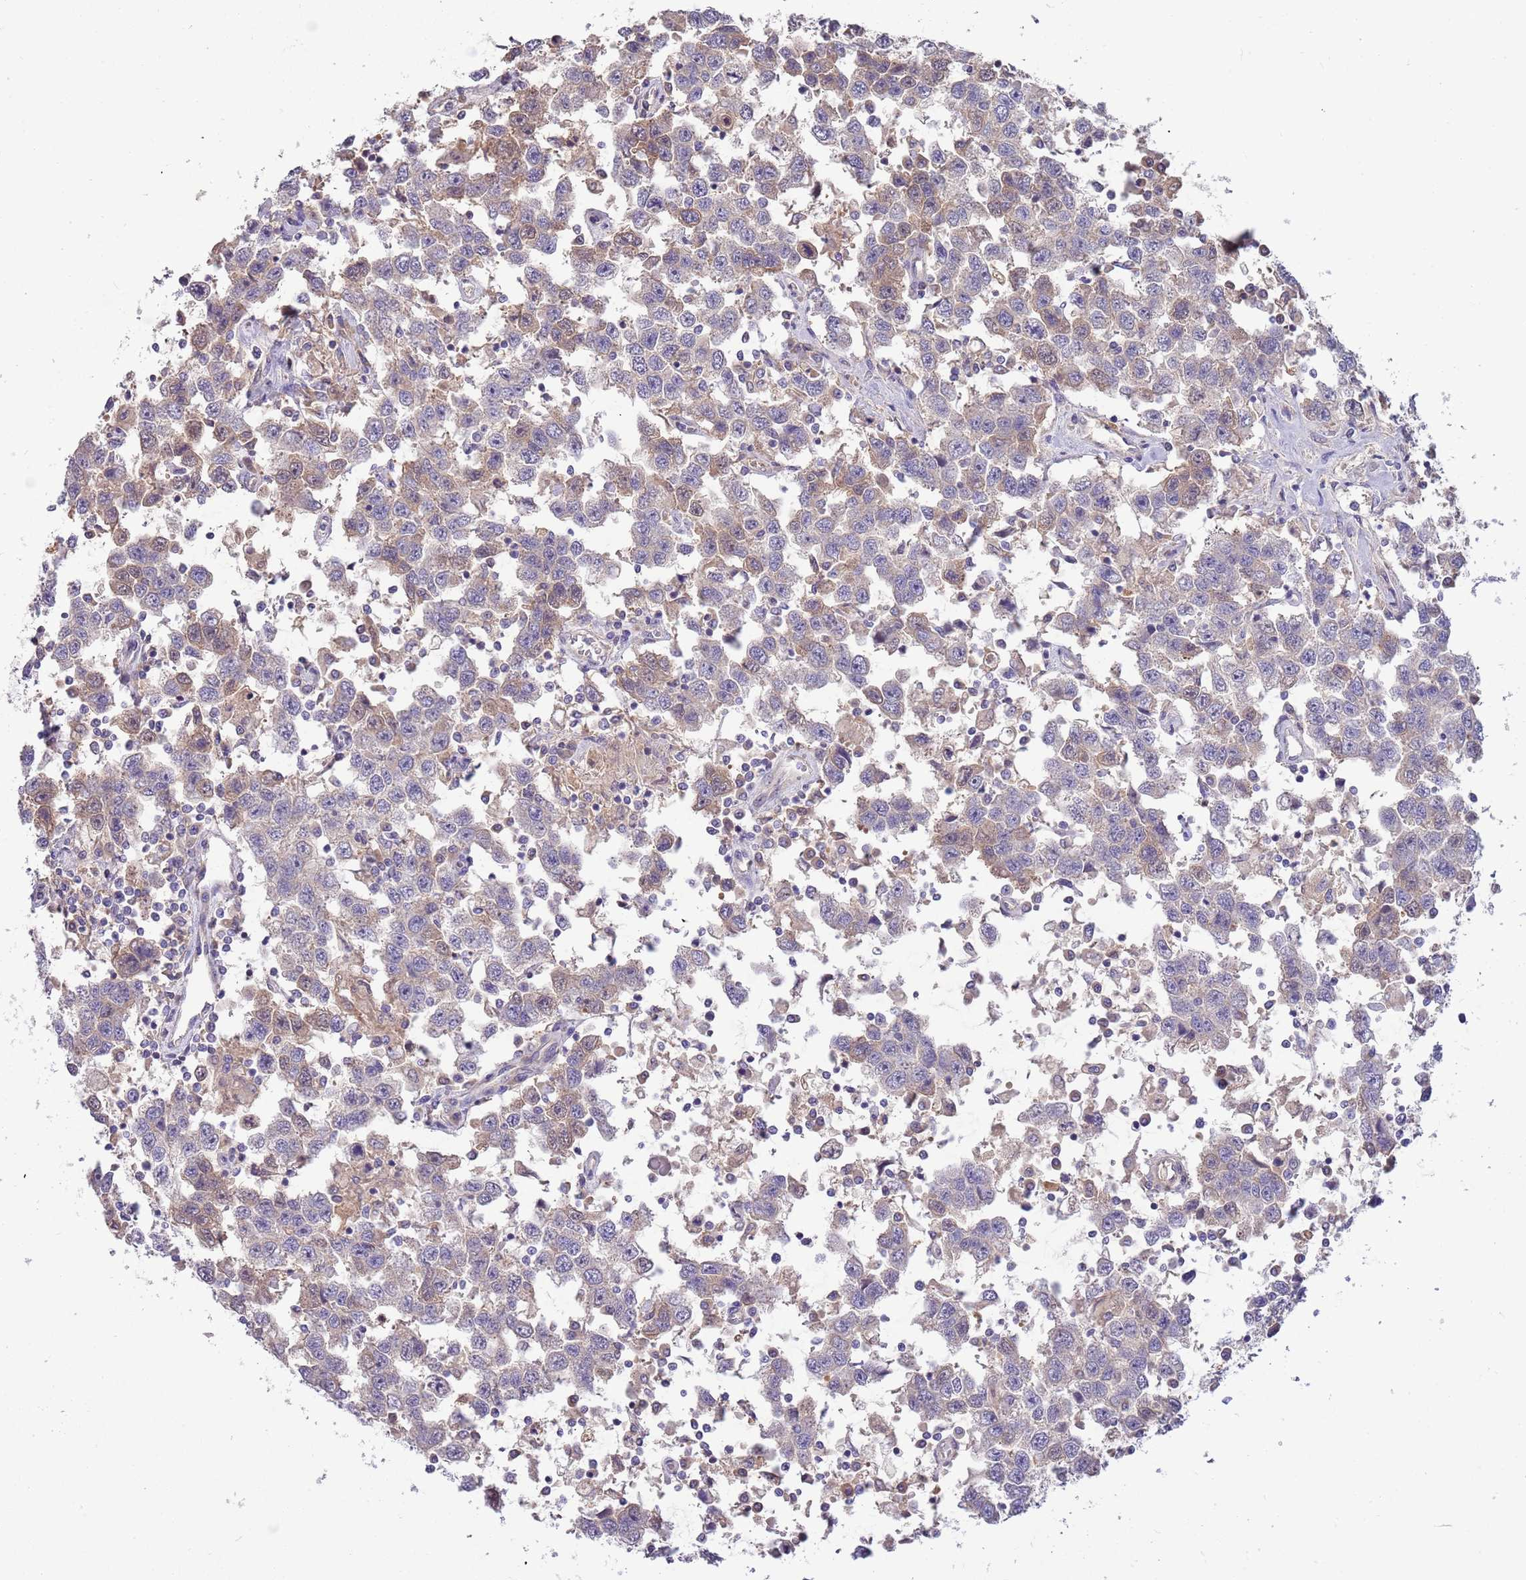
{"staining": {"intensity": "weak", "quantity": "<25%", "location": "cytoplasmic/membranous"}, "tissue": "testis cancer", "cell_type": "Tumor cells", "image_type": "cancer", "snomed": [{"axis": "morphology", "description": "Seminoma, NOS"}, {"axis": "topography", "description": "Testis"}], "caption": "Tumor cells show no significant staining in testis cancer.", "gene": "CABYR", "patient": {"sex": "male", "age": 41}}